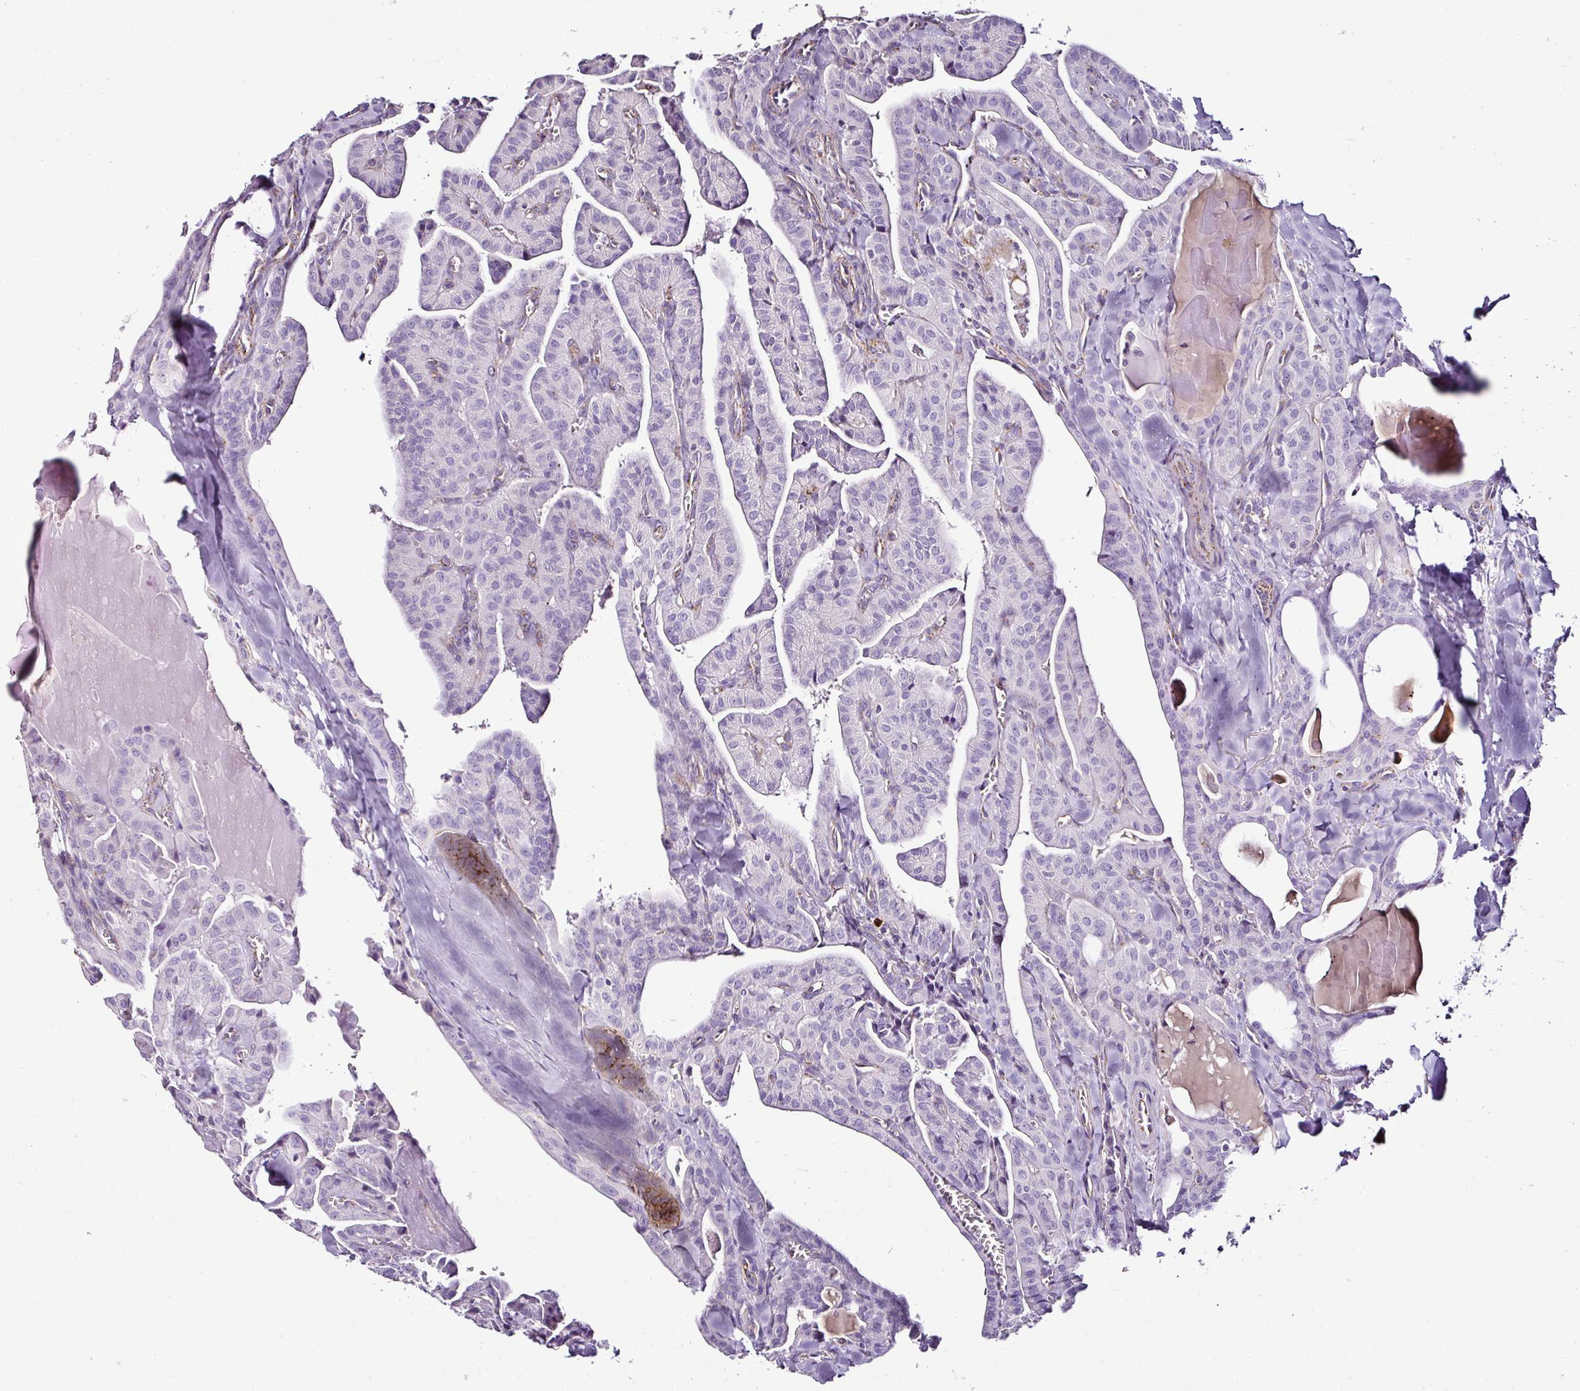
{"staining": {"intensity": "moderate", "quantity": "<25%", "location": "cytoplasmic/membranous"}, "tissue": "thyroid cancer", "cell_type": "Tumor cells", "image_type": "cancer", "snomed": [{"axis": "morphology", "description": "Papillary adenocarcinoma, NOS"}, {"axis": "topography", "description": "Thyroid gland"}], "caption": "Immunohistochemistry (DAB (3,3'-diaminobenzidine)) staining of human thyroid cancer (papillary adenocarcinoma) reveals moderate cytoplasmic/membranous protein staining in about <25% of tumor cells.", "gene": "DPAGT1", "patient": {"sex": "male", "age": 52}}